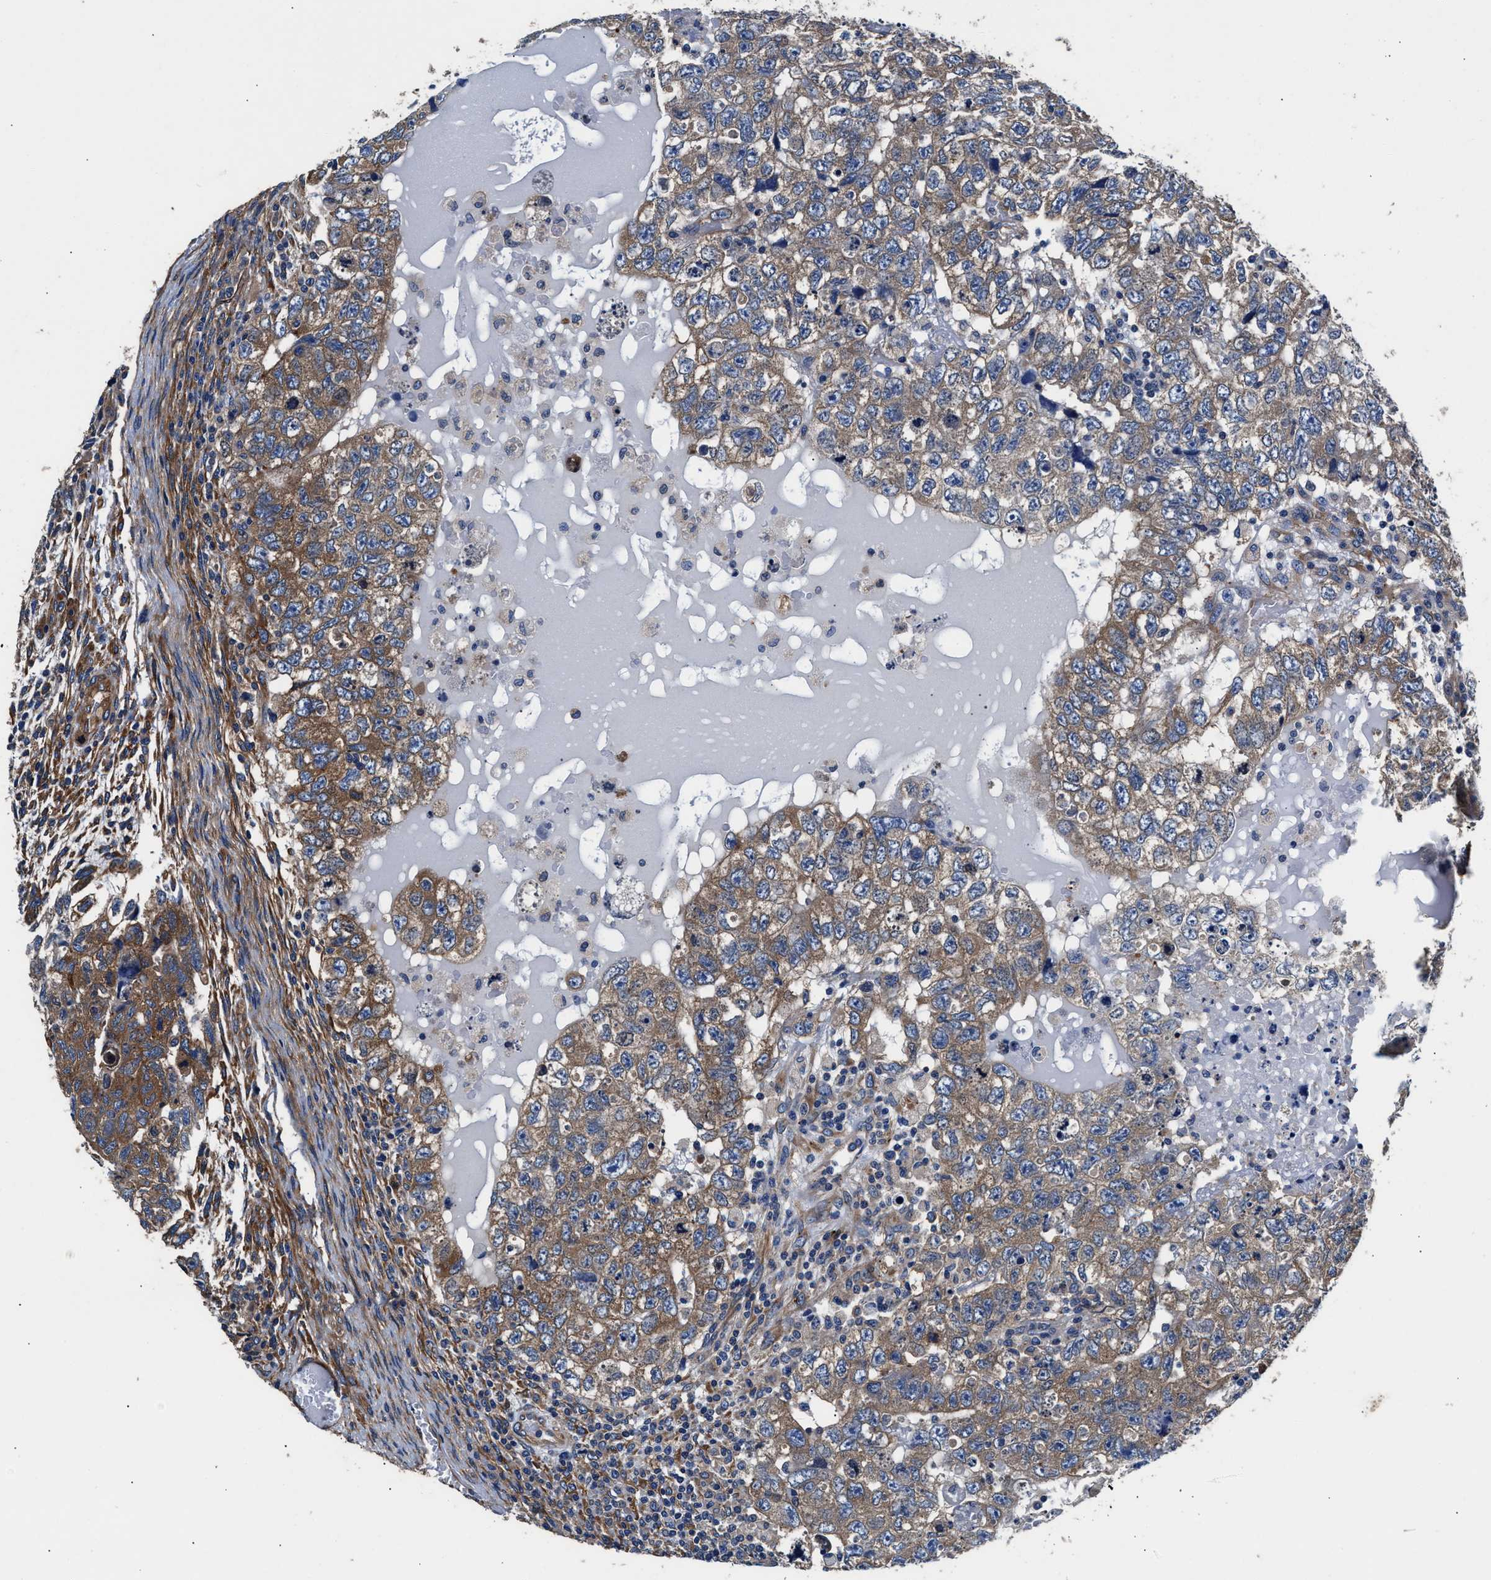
{"staining": {"intensity": "moderate", "quantity": "25%-75%", "location": "cytoplasmic/membranous"}, "tissue": "testis cancer", "cell_type": "Tumor cells", "image_type": "cancer", "snomed": [{"axis": "morphology", "description": "Carcinoma, Embryonal, NOS"}, {"axis": "topography", "description": "Testis"}], "caption": "Immunohistochemical staining of testis cancer (embryonal carcinoma) exhibits moderate cytoplasmic/membranous protein staining in about 25%-75% of tumor cells.", "gene": "SH3GL1", "patient": {"sex": "male", "age": 36}}